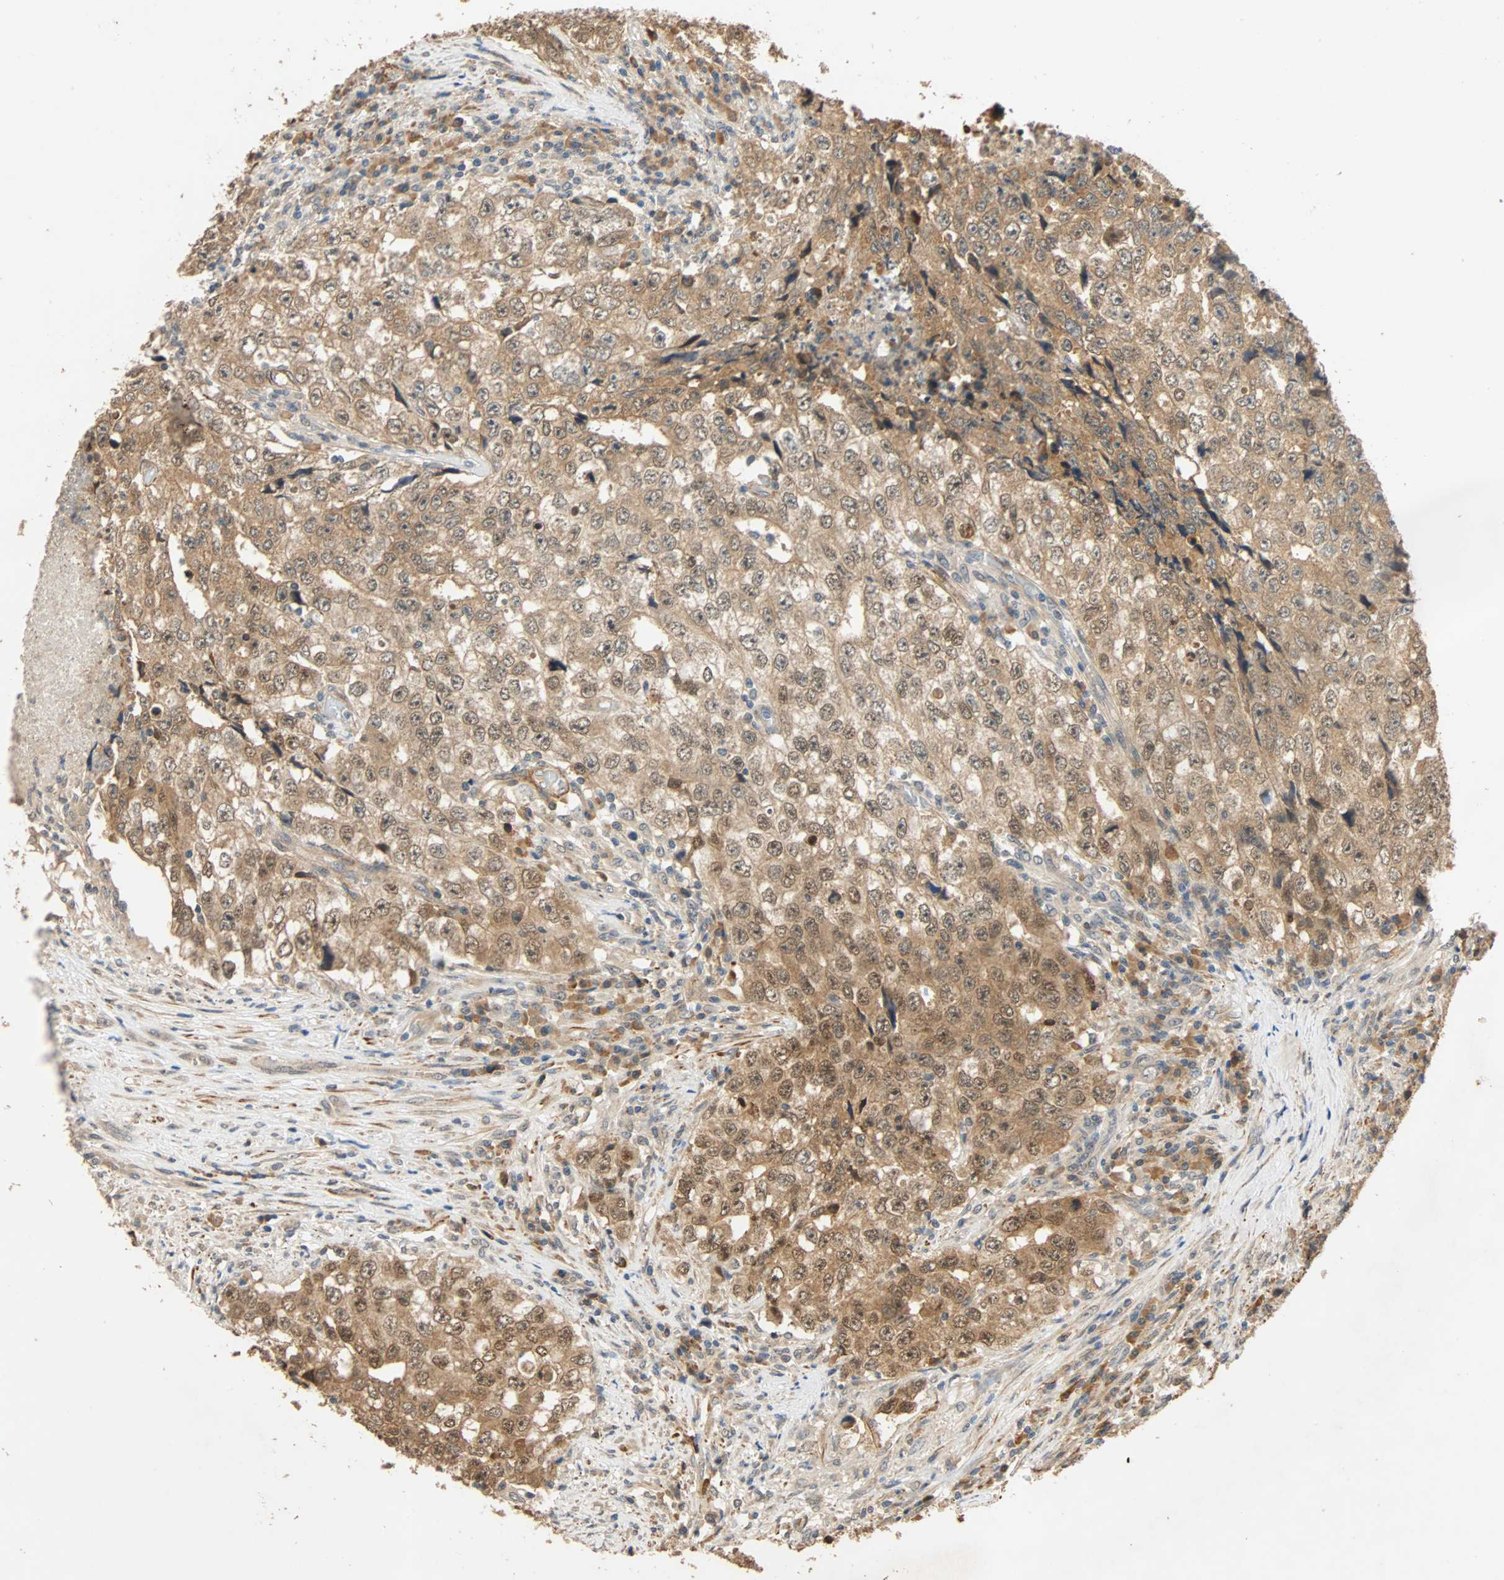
{"staining": {"intensity": "strong", "quantity": "25%-75%", "location": "cytoplasmic/membranous"}, "tissue": "testis cancer", "cell_type": "Tumor cells", "image_type": "cancer", "snomed": [{"axis": "morphology", "description": "Necrosis, NOS"}, {"axis": "morphology", "description": "Carcinoma, Embryonal, NOS"}, {"axis": "topography", "description": "Testis"}], "caption": "The photomicrograph exhibits staining of testis embryonal carcinoma, revealing strong cytoplasmic/membranous protein positivity (brown color) within tumor cells. Using DAB (3,3'-diaminobenzidine) (brown) and hematoxylin (blue) stains, captured at high magnification using brightfield microscopy.", "gene": "QSER1", "patient": {"sex": "male", "age": 19}}